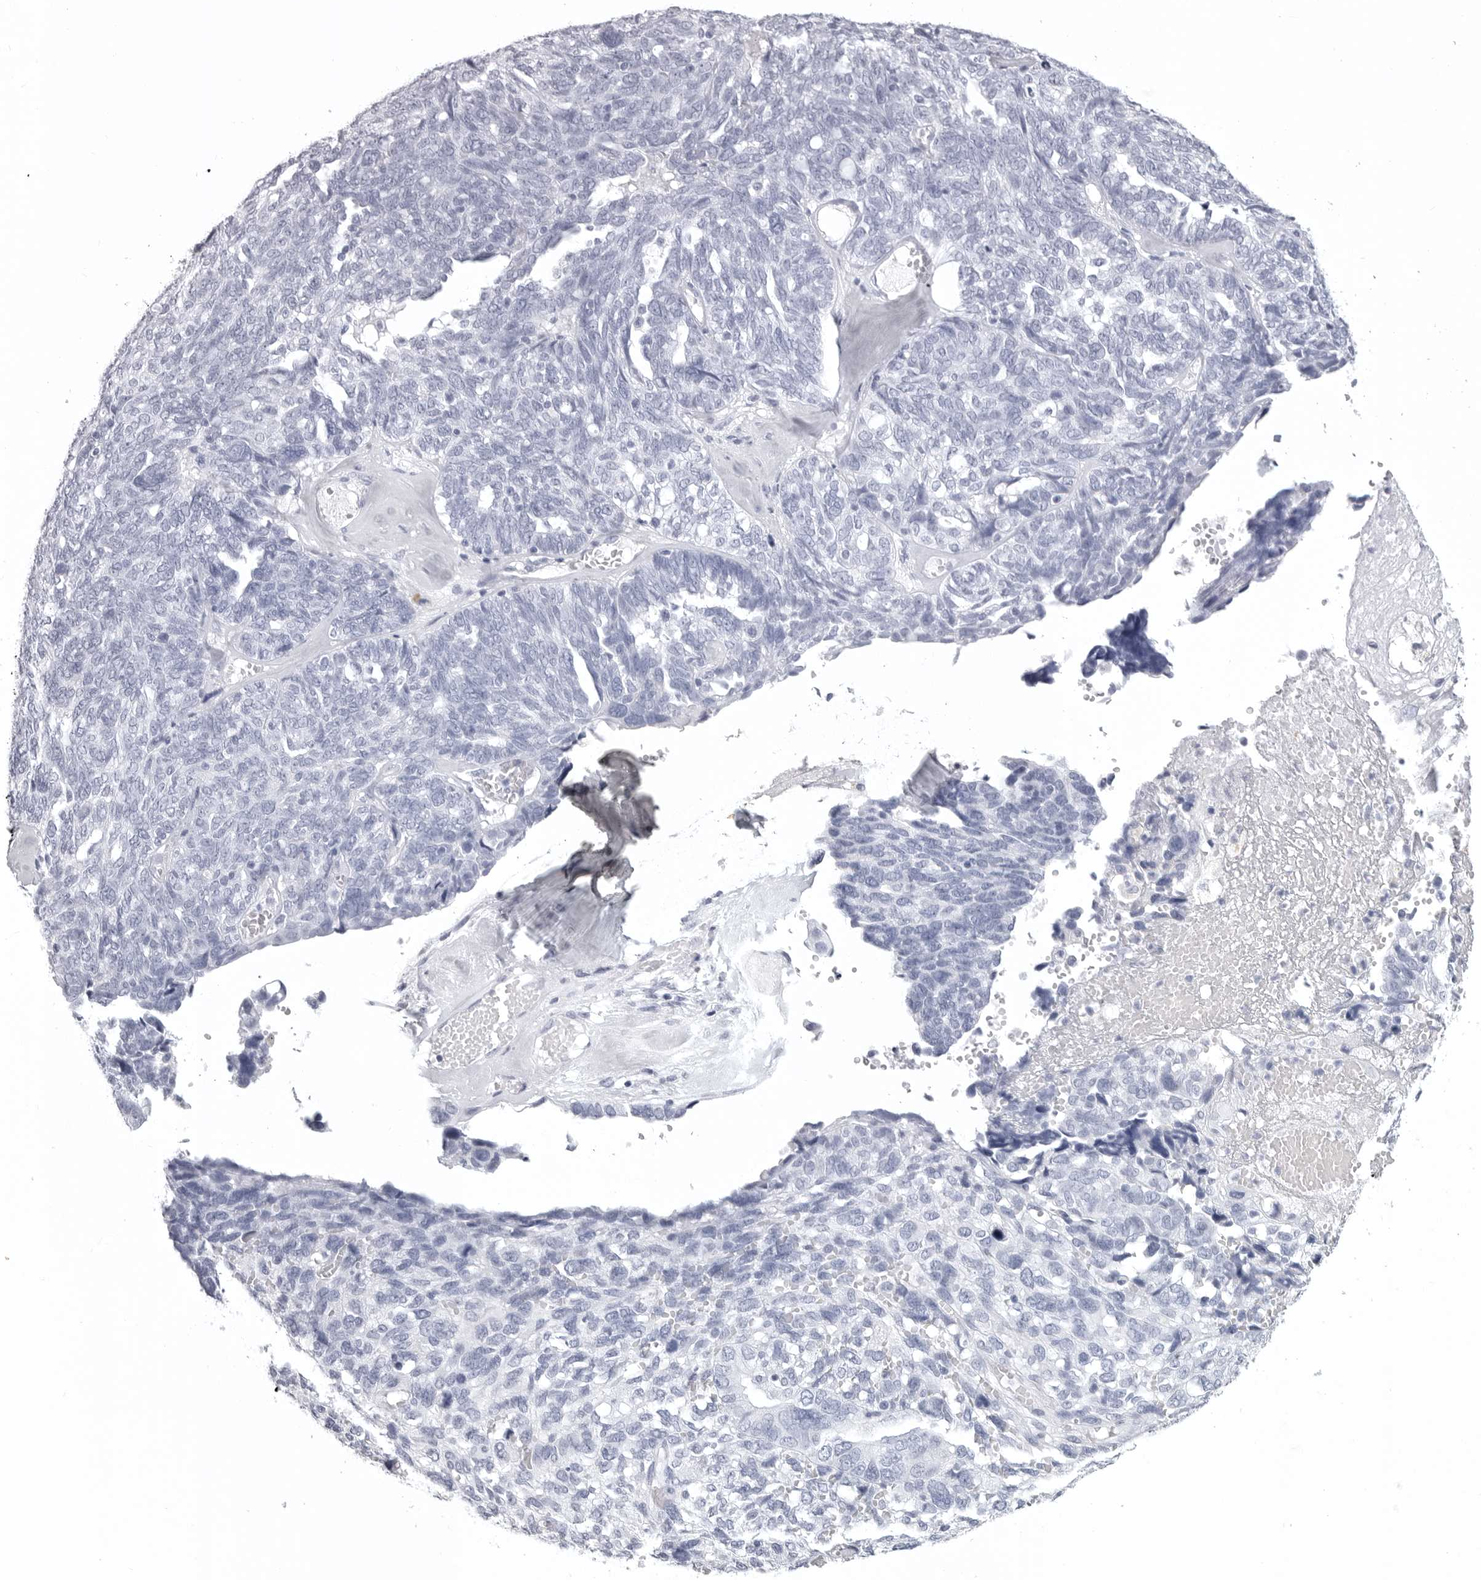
{"staining": {"intensity": "negative", "quantity": "none", "location": "none"}, "tissue": "ovarian cancer", "cell_type": "Tumor cells", "image_type": "cancer", "snomed": [{"axis": "morphology", "description": "Cystadenocarcinoma, serous, NOS"}, {"axis": "topography", "description": "Ovary"}], "caption": "This is a image of immunohistochemistry (IHC) staining of ovarian cancer, which shows no expression in tumor cells. (DAB (3,3'-diaminobenzidine) immunohistochemistry (IHC) visualized using brightfield microscopy, high magnification).", "gene": "LGALS4", "patient": {"sex": "female", "age": 79}}